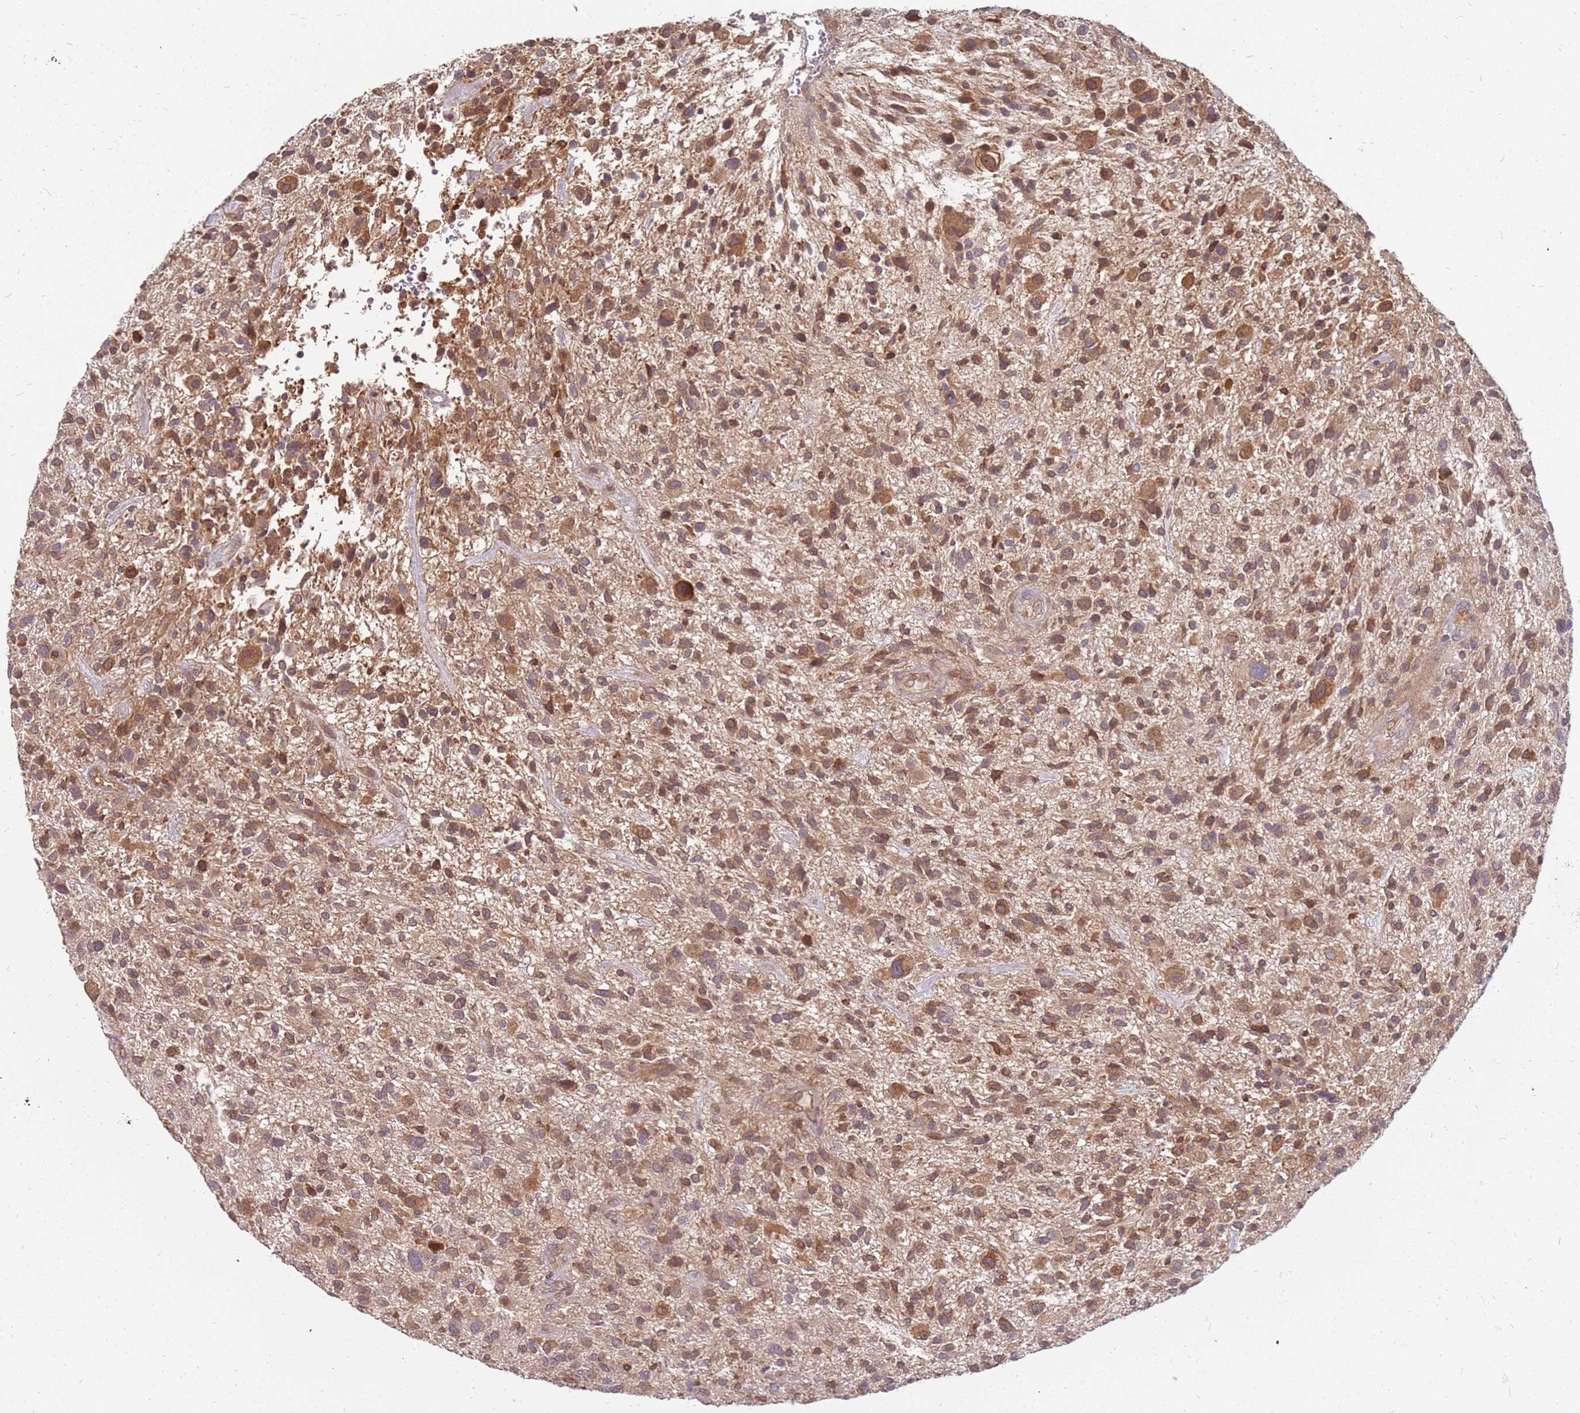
{"staining": {"intensity": "moderate", "quantity": "25%-75%", "location": "cytoplasmic/membranous,nuclear"}, "tissue": "glioma", "cell_type": "Tumor cells", "image_type": "cancer", "snomed": [{"axis": "morphology", "description": "Glioma, malignant, High grade"}, {"axis": "topography", "description": "Brain"}], "caption": "There is medium levels of moderate cytoplasmic/membranous and nuclear expression in tumor cells of high-grade glioma (malignant), as demonstrated by immunohistochemical staining (brown color).", "gene": "NUDT14", "patient": {"sex": "male", "age": 47}}